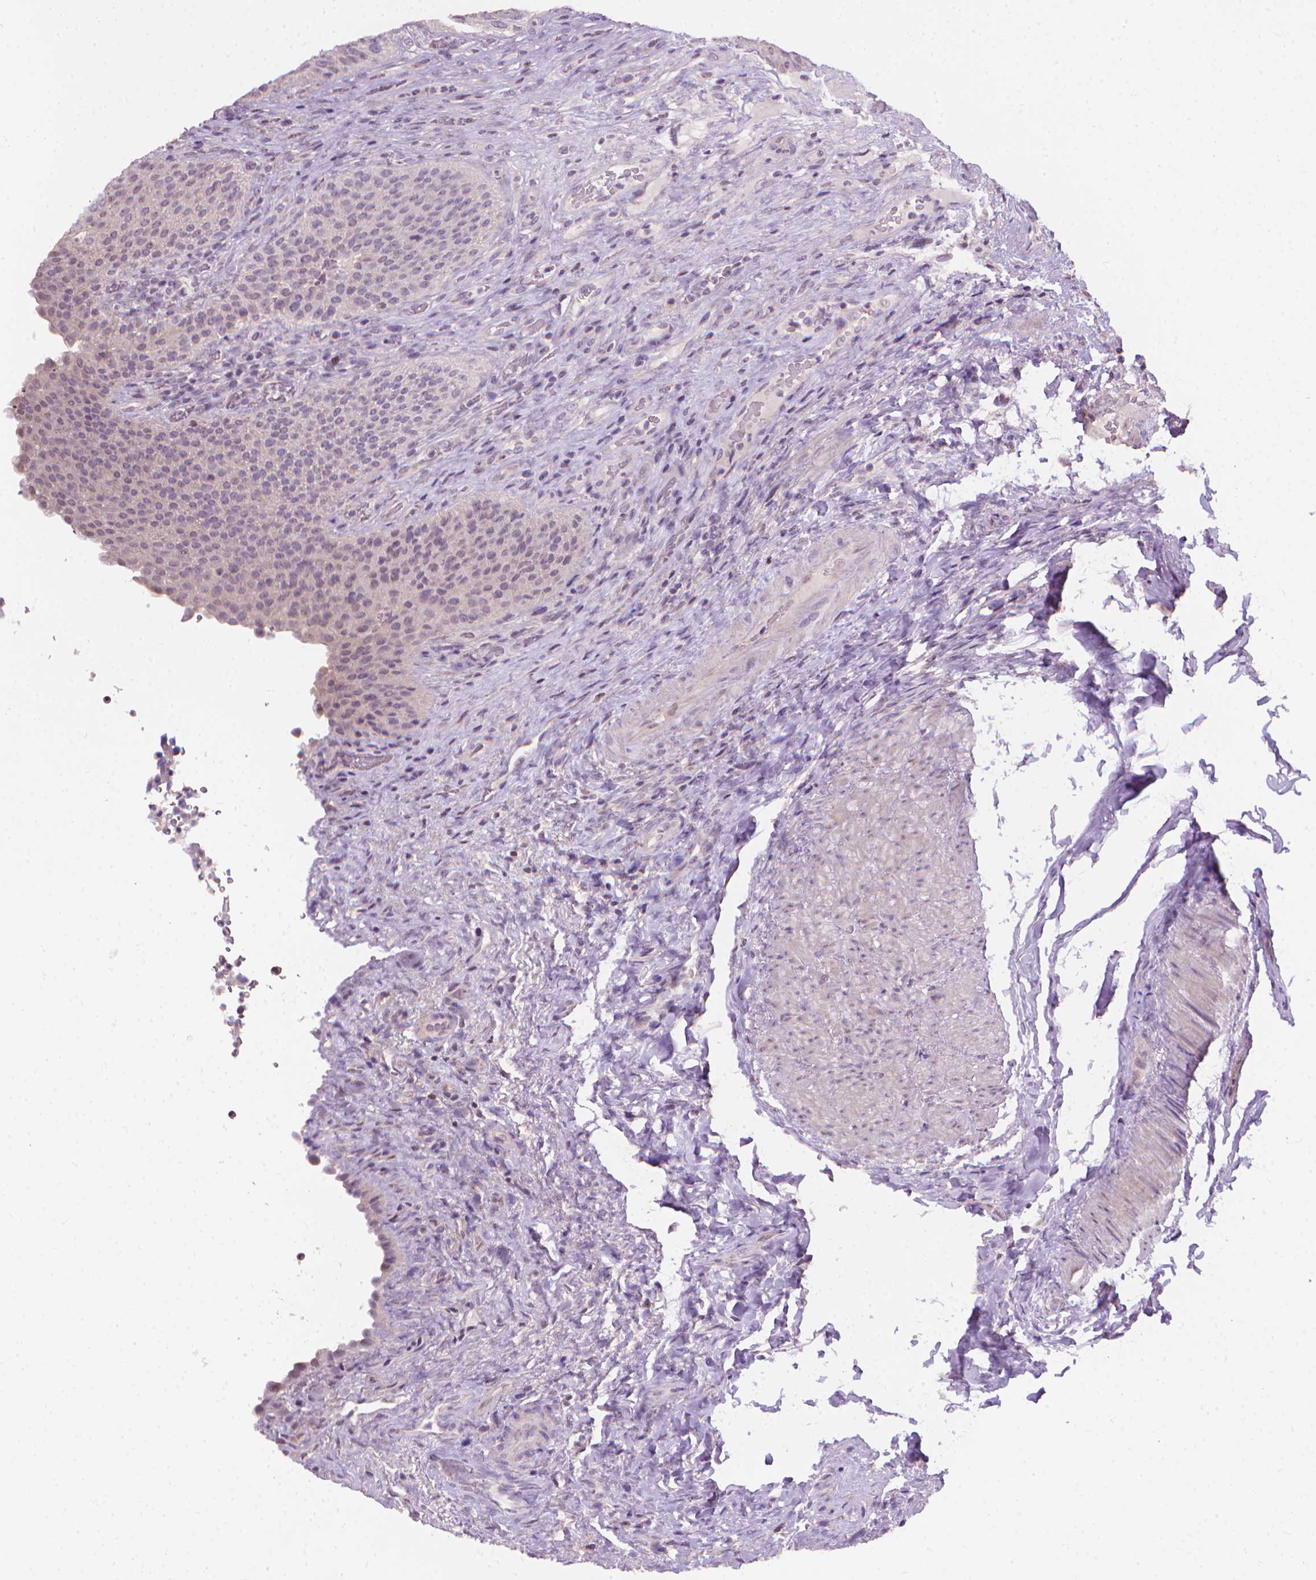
{"staining": {"intensity": "weak", "quantity": "<25%", "location": "nuclear"}, "tissue": "urinary bladder", "cell_type": "Urothelial cells", "image_type": "normal", "snomed": [{"axis": "morphology", "description": "Normal tissue, NOS"}, {"axis": "topography", "description": "Urinary bladder"}, {"axis": "topography", "description": "Peripheral nerve tissue"}], "caption": "Urinary bladder stained for a protein using immunohistochemistry (IHC) reveals no expression urothelial cells.", "gene": "NCAN", "patient": {"sex": "male", "age": 66}}